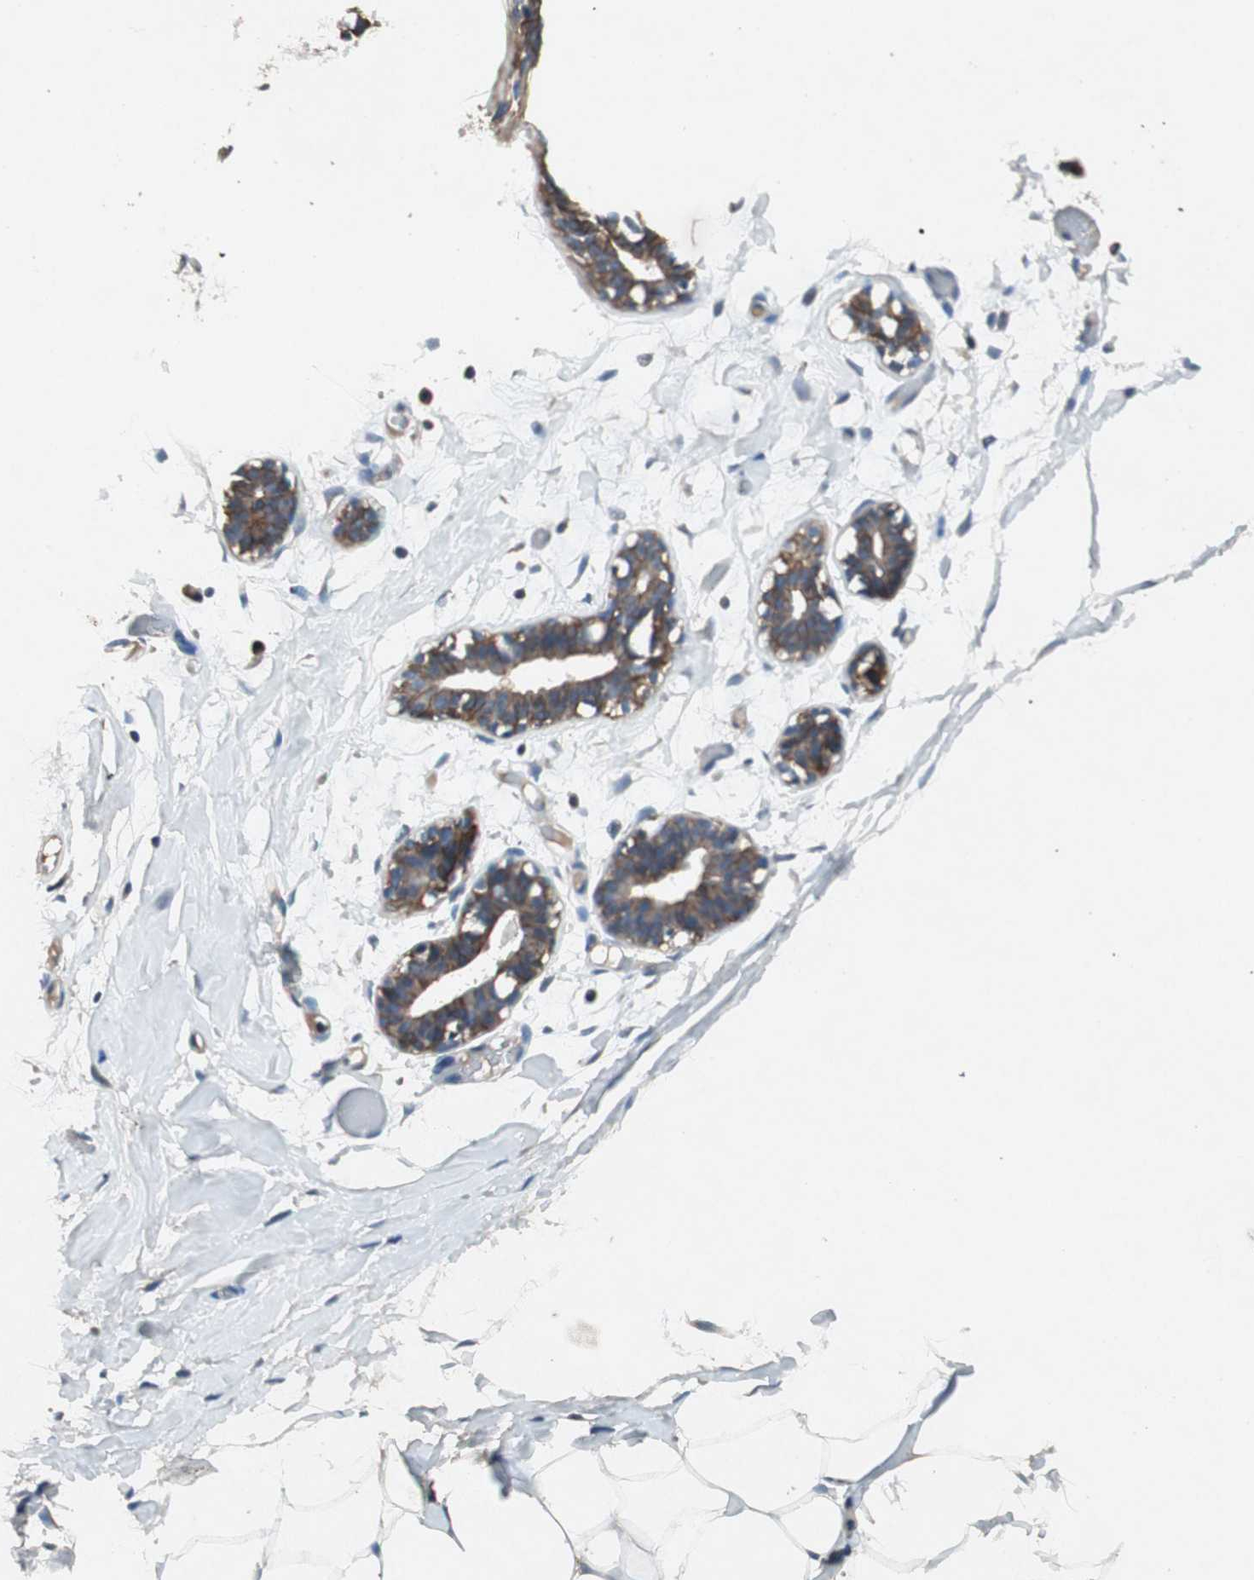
{"staining": {"intensity": "negative", "quantity": "none", "location": "none"}, "tissue": "adipose tissue", "cell_type": "Adipocytes", "image_type": "normal", "snomed": [{"axis": "morphology", "description": "Normal tissue, NOS"}, {"axis": "topography", "description": "Breast"}, {"axis": "topography", "description": "Adipose tissue"}], "caption": "Image shows no protein positivity in adipocytes of benign adipose tissue.", "gene": "NKAIN1", "patient": {"sex": "female", "age": 25}}